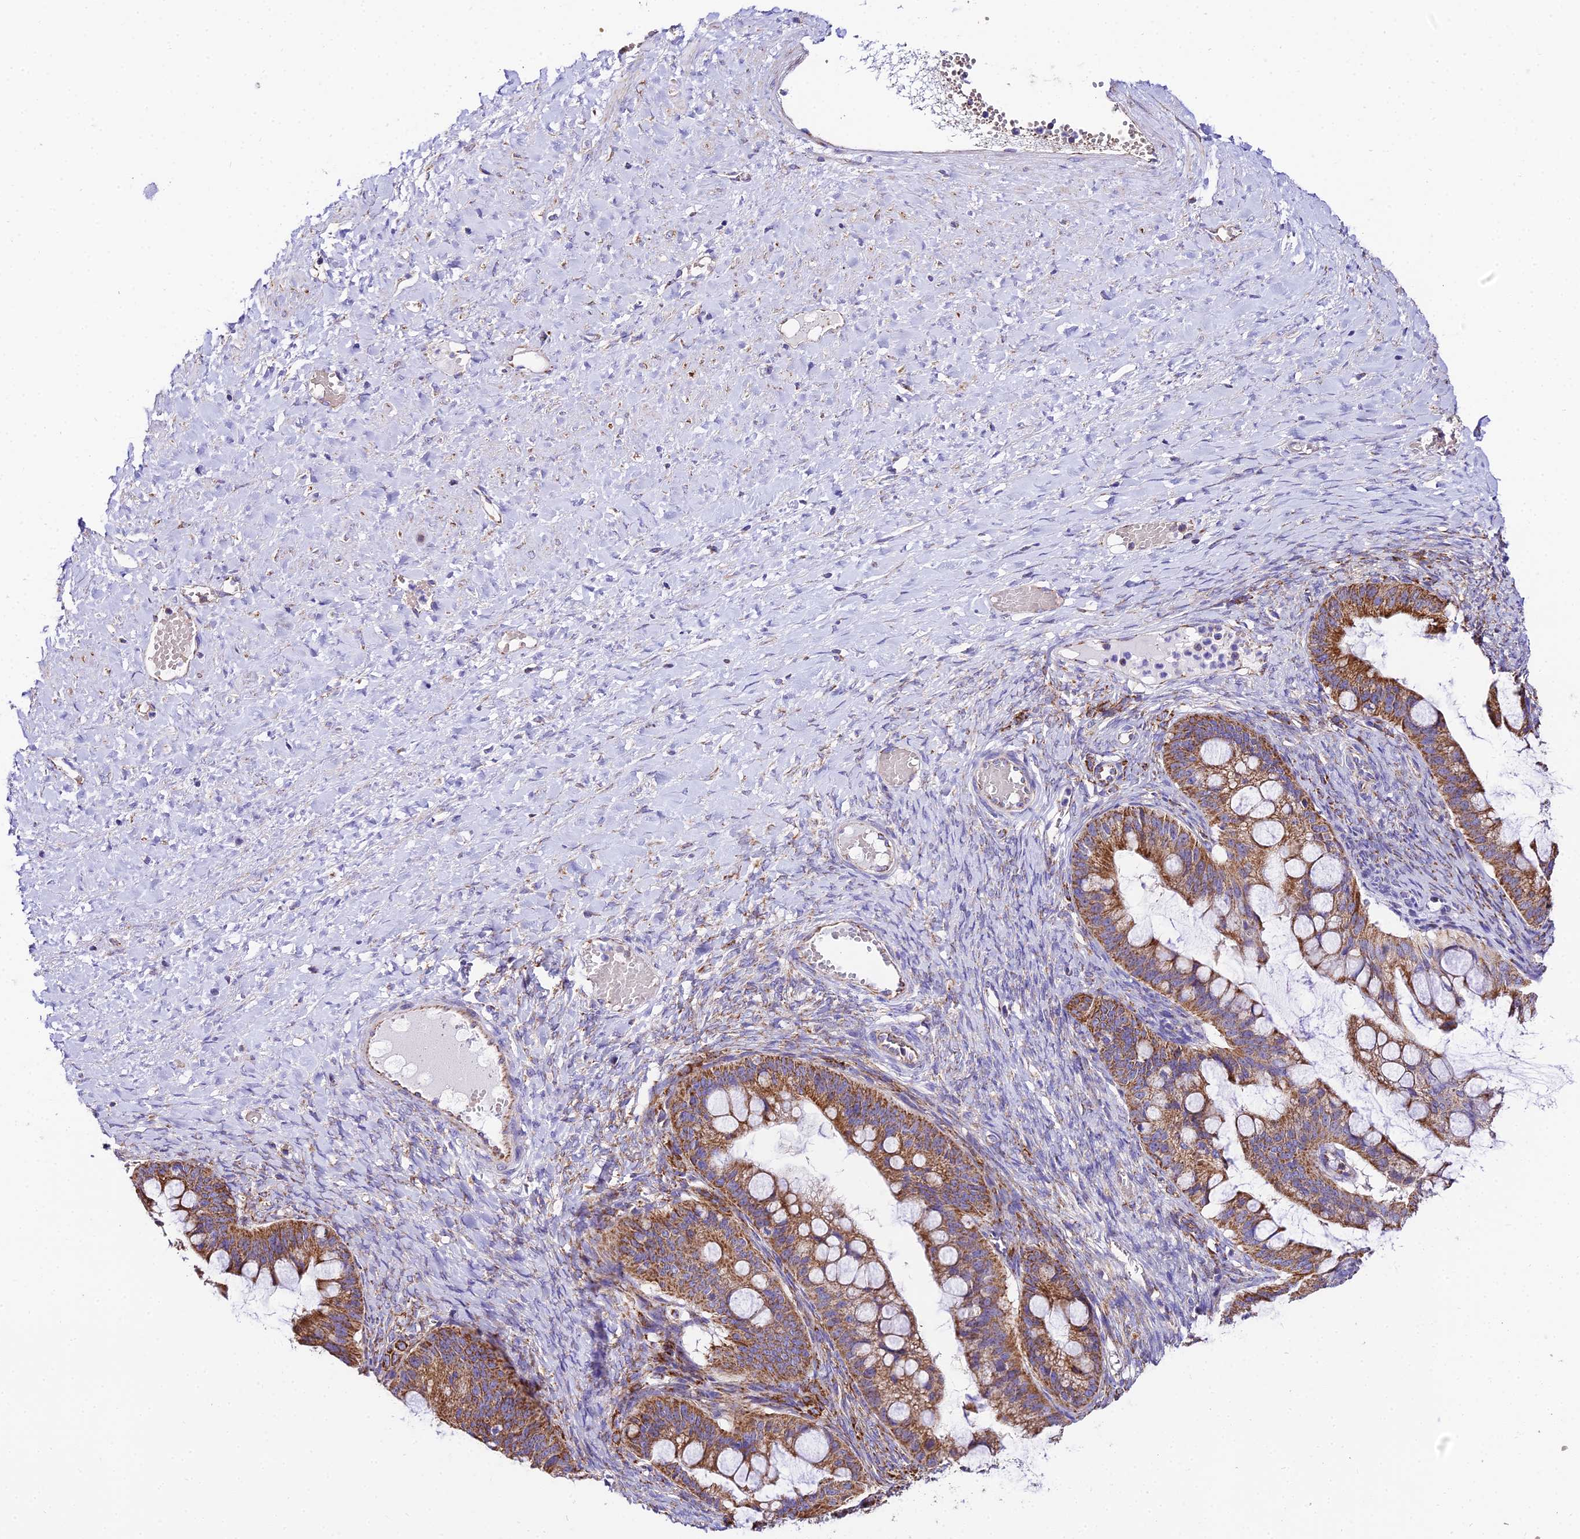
{"staining": {"intensity": "moderate", "quantity": ">75%", "location": "cytoplasmic/membranous"}, "tissue": "ovarian cancer", "cell_type": "Tumor cells", "image_type": "cancer", "snomed": [{"axis": "morphology", "description": "Cystadenocarcinoma, mucinous, NOS"}, {"axis": "topography", "description": "Ovary"}], "caption": "Human mucinous cystadenocarcinoma (ovarian) stained for a protein (brown) shows moderate cytoplasmic/membranous positive expression in about >75% of tumor cells.", "gene": "OCIAD1", "patient": {"sex": "female", "age": 73}}